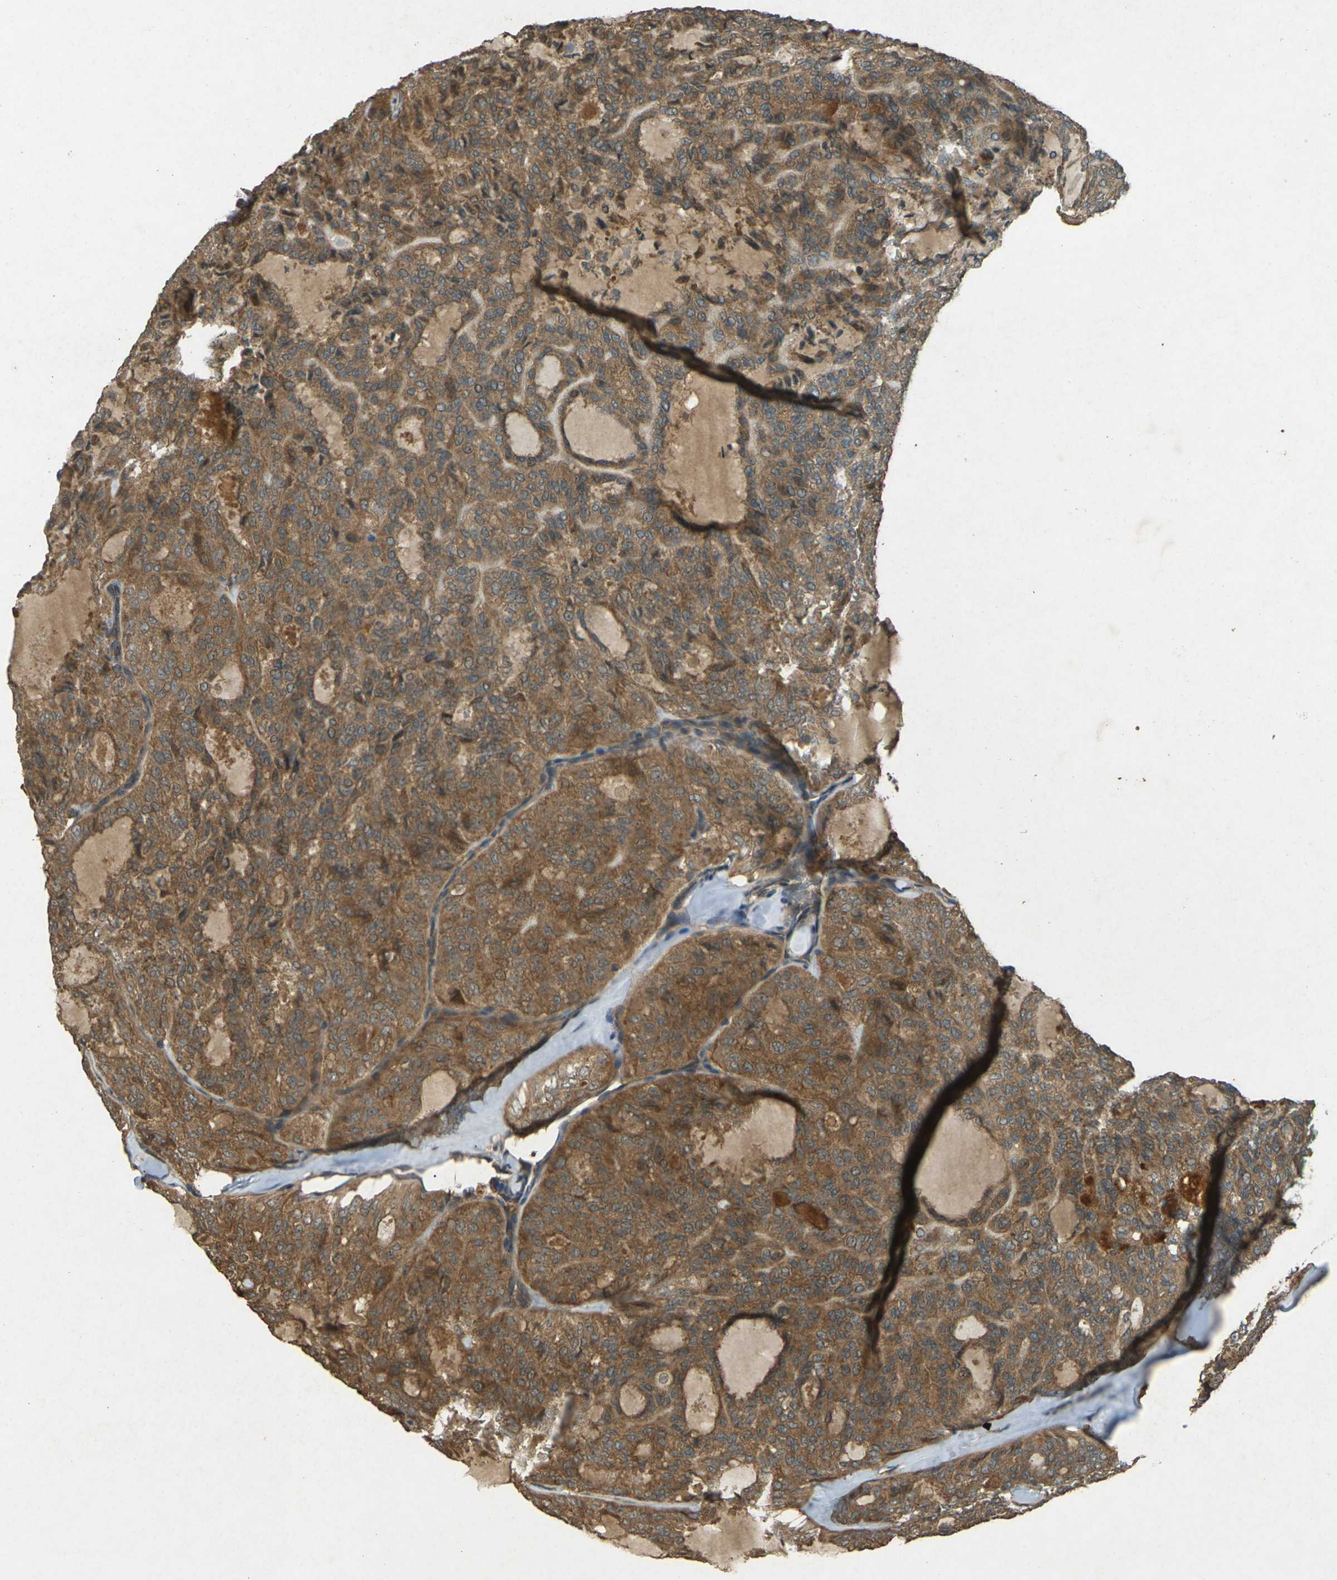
{"staining": {"intensity": "moderate", "quantity": ">75%", "location": "cytoplasmic/membranous"}, "tissue": "thyroid cancer", "cell_type": "Tumor cells", "image_type": "cancer", "snomed": [{"axis": "morphology", "description": "Follicular adenoma carcinoma, NOS"}, {"axis": "topography", "description": "Thyroid gland"}], "caption": "Moderate cytoplasmic/membranous positivity is identified in approximately >75% of tumor cells in thyroid cancer.", "gene": "TAP1", "patient": {"sex": "male", "age": 75}}